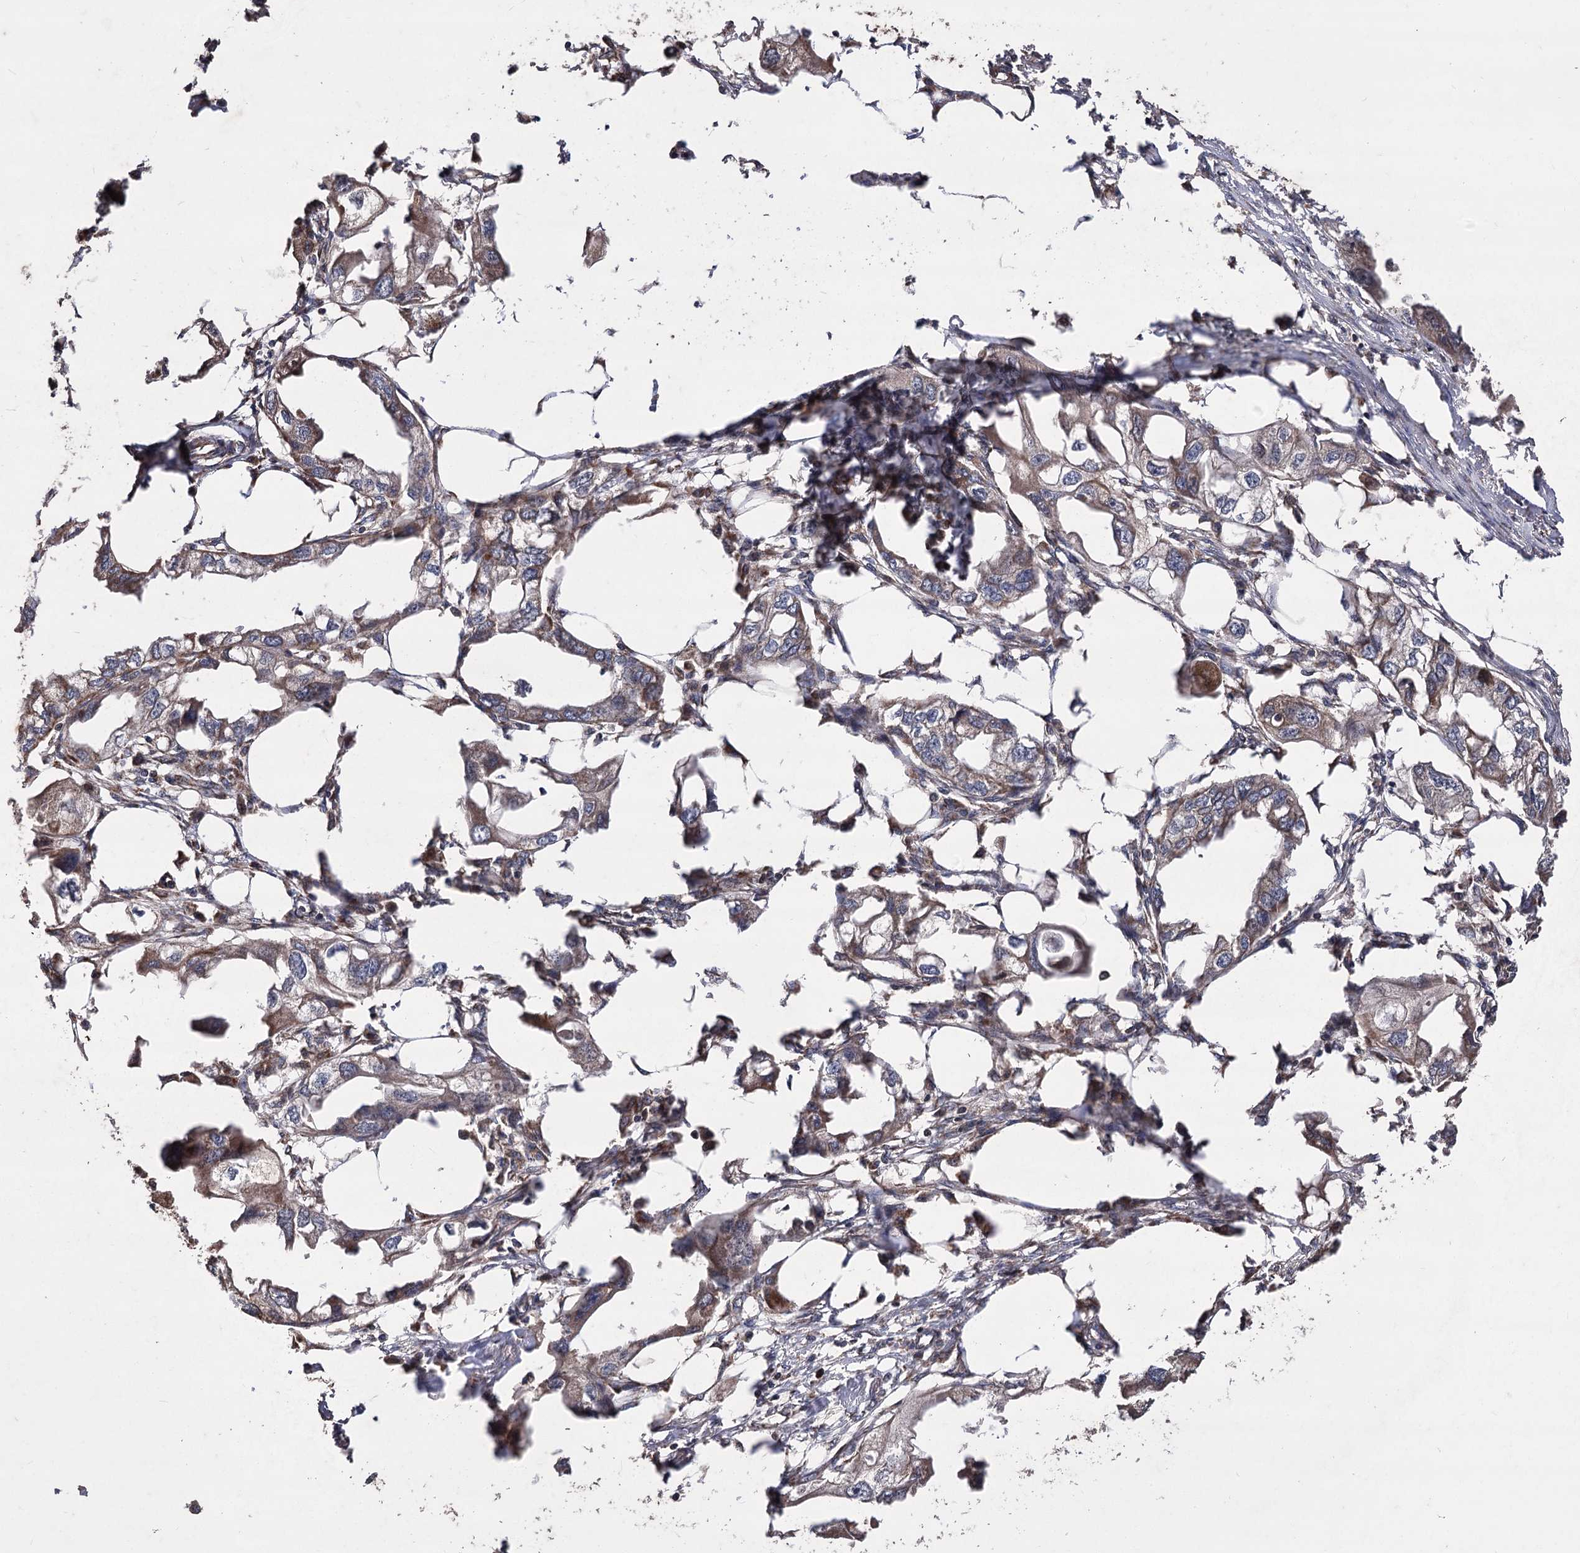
{"staining": {"intensity": "moderate", "quantity": ">75%", "location": "cytoplasmic/membranous"}, "tissue": "endometrial cancer", "cell_type": "Tumor cells", "image_type": "cancer", "snomed": [{"axis": "morphology", "description": "Adenocarcinoma, NOS"}, {"axis": "morphology", "description": "Adenocarcinoma, metastatic, NOS"}, {"axis": "topography", "description": "Adipose tissue"}, {"axis": "topography", "description": "Endometrium"}], "caption": "DAB immunohistochemical staining of human endometrial cancer (adenocarcinoma) demonstrates moderate cytoplasmic/membranous protein staining in approximately >75% of tumor cells.", "gene": "RASSF3", "patient": {"sex": "female", "age": 67}}